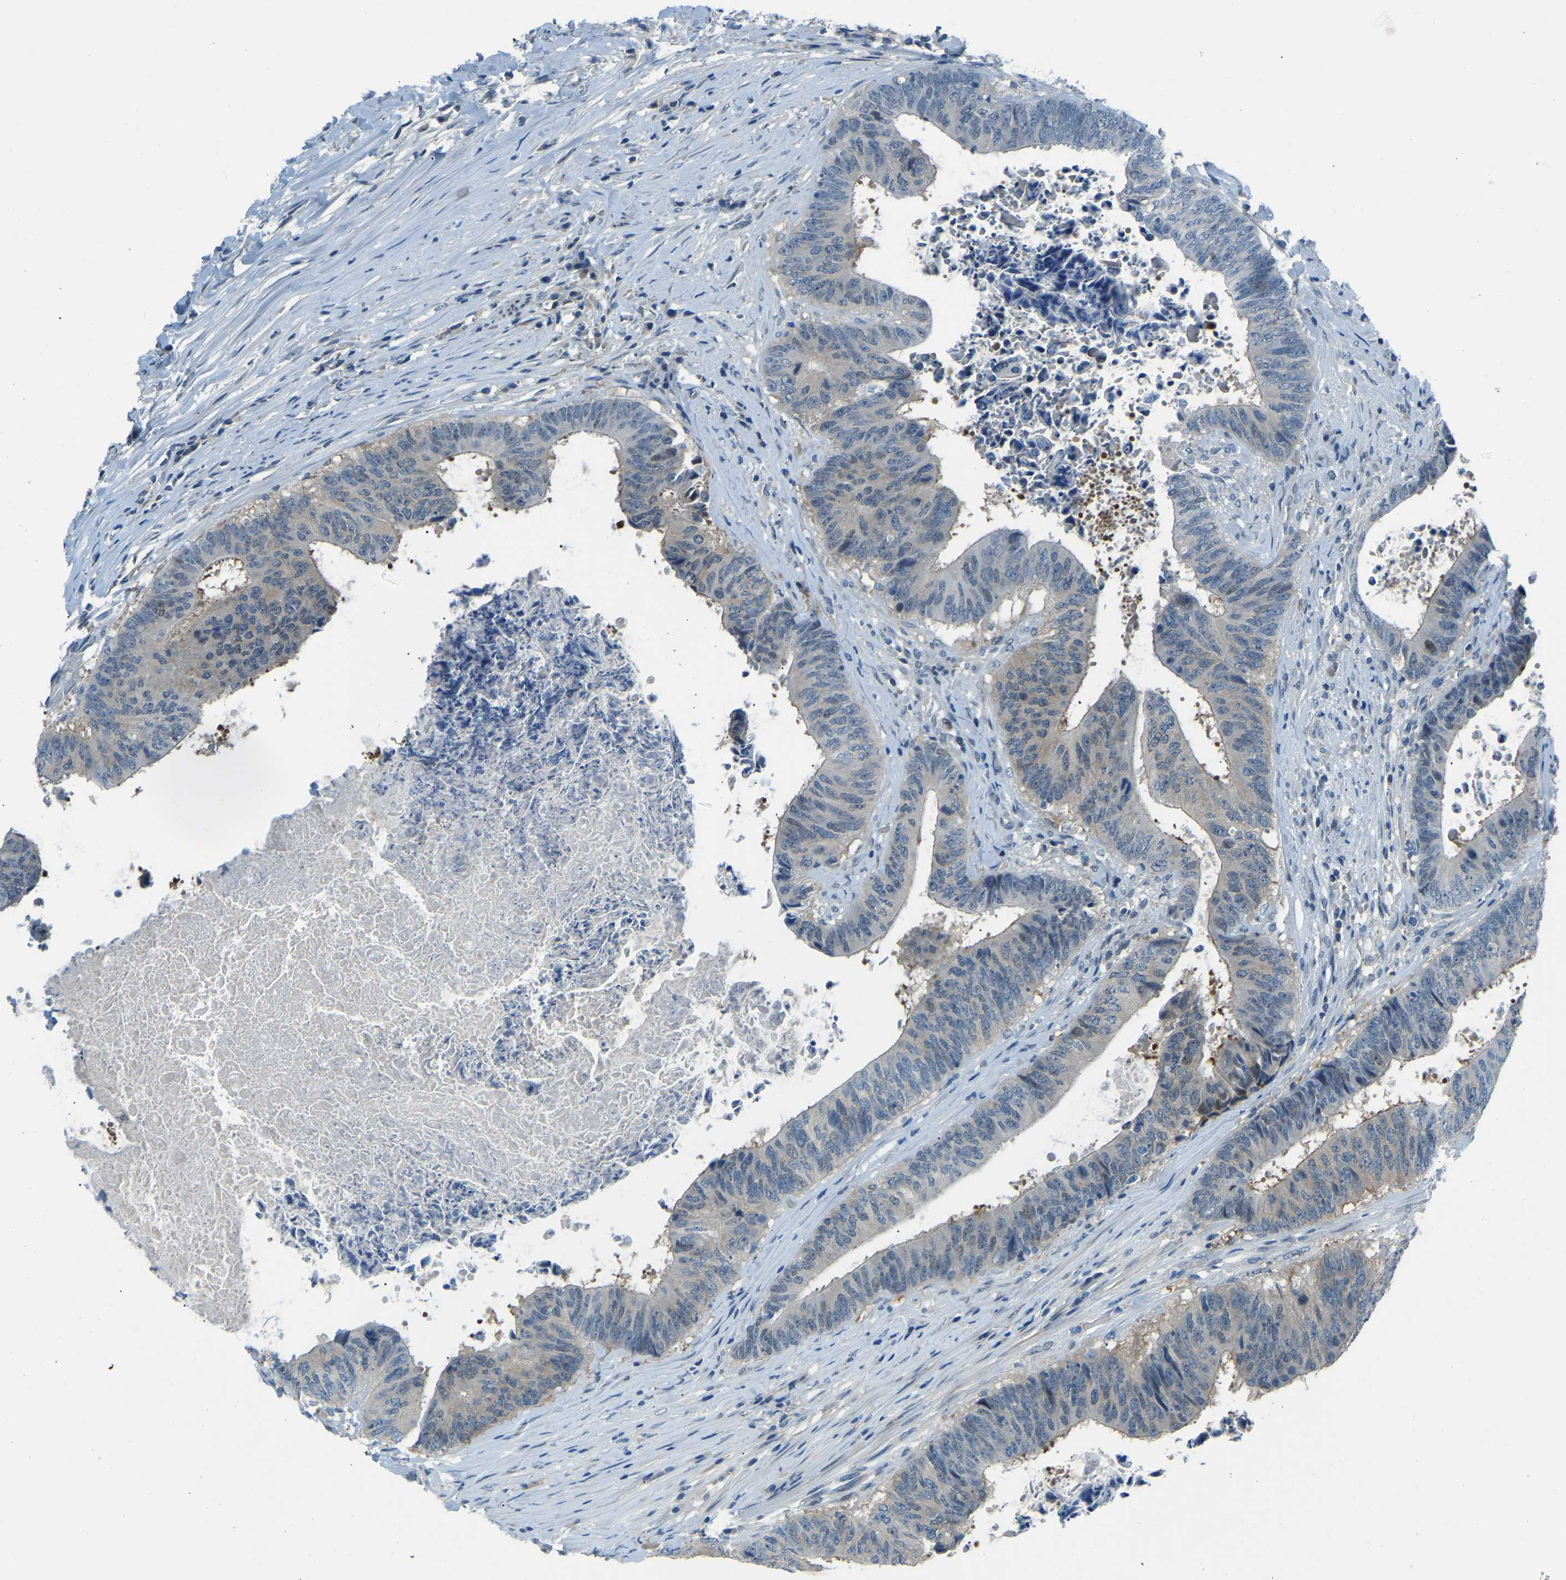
{"staining": {"intensity": "weak", "quantity": "<25%", "location": "cytoplasmic/membranous"}, "tissue": "colorectal cancer", "cell_type": "Tumor cells", "image_type": "cancer", "snomed": [{"axis": "morphology", "description": "Adenocarcinoma, NOS"}, {"axis": "topography", "description": "Rectum"}], "caption": "Tumor cells show no significant positivity in colorectal adenocarcinoma.", "gene": "XIRP1", "patient": {"sex": "male", "age": 72}}